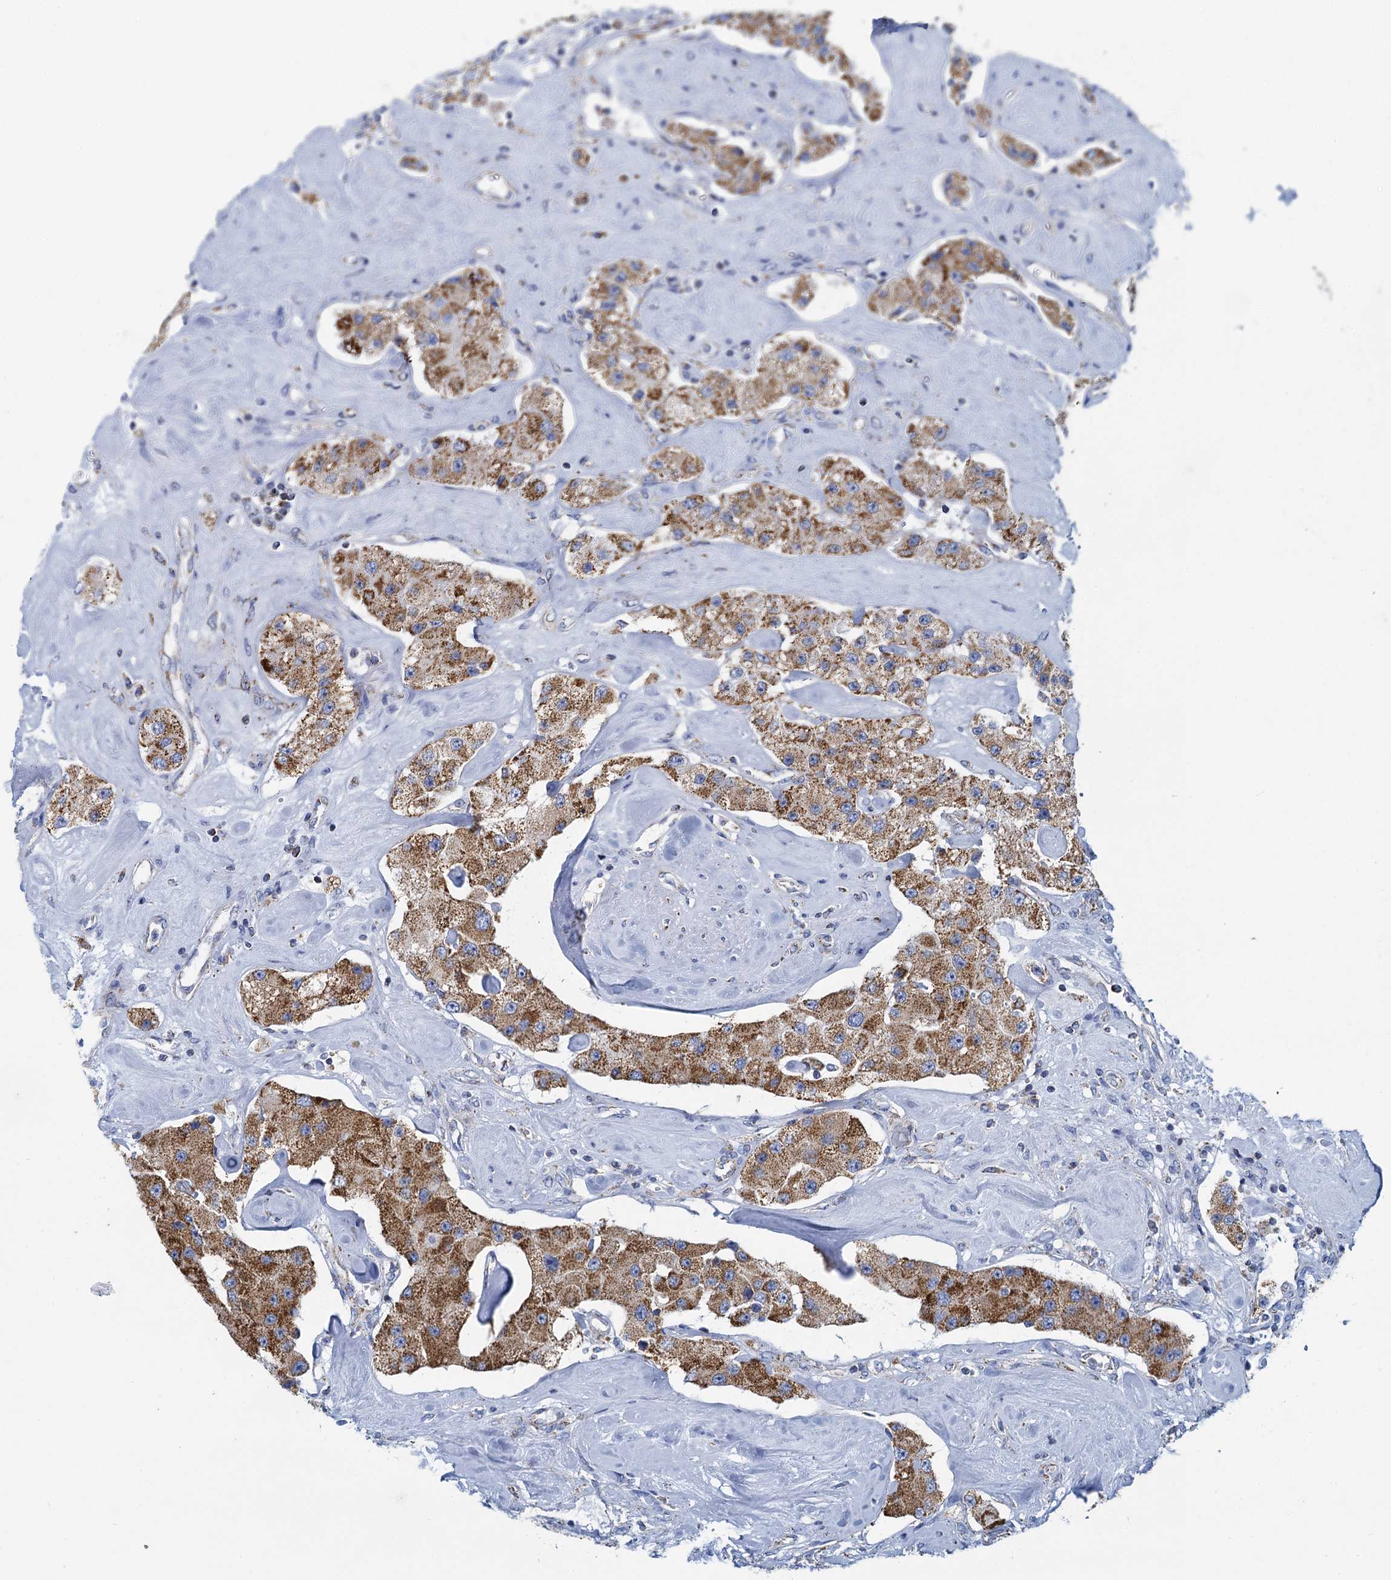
{"staining": {"intensity": "moderate", "quantity": ">75%", "location": "cytoplasmic/membranous"}, "tissue": "carcinoid", "cell_type": "Tumor cells", "image_type": "cancer", "snomed": [{"axis": "morphology", "description": "Carcinoid, malignant, NOS"}, {"axis": "topography", "description": "Pancreas"}], "caption": "Immunohistochemical staining of carcinoid reveals moderate cytoplasmic/membranous protein staining in approximately >75% of tumor cells.", "gene": "CCP110", "patient": {"sex": "male", "age": 41}}